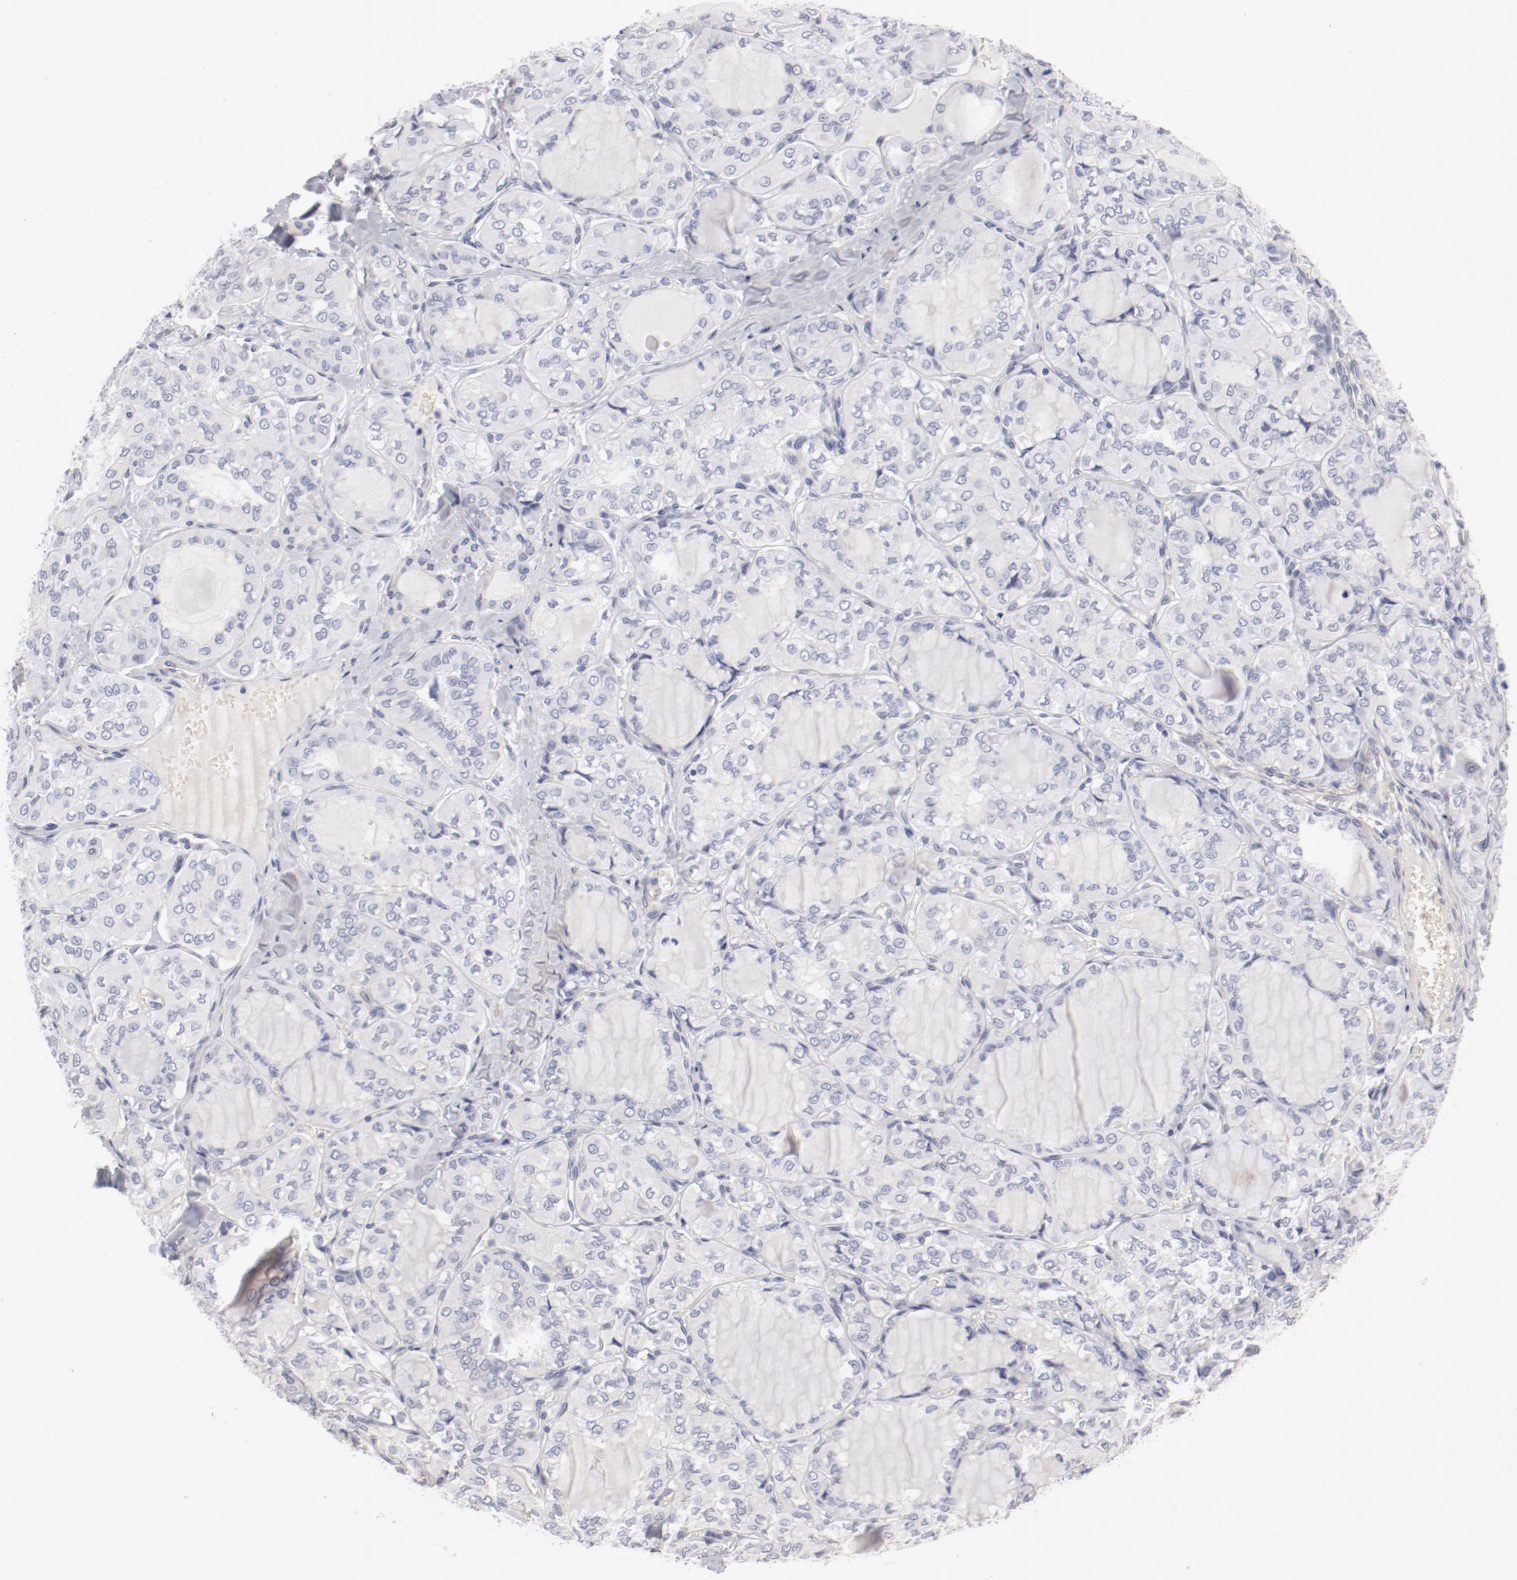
{"staining": {"intensity": "negative", "quantity": "none", "location": "none"}, "tissue": "thyroid cancer", "cell_type": "Tumor cells", "image_type": "cancer", "snomed": [{"axis": "morphology", "description": "Papillary adenocarcinoma, NOS"}, {"axis": "topography", "description": "Thyroid gland"}], "caption": "The photomicrograph shows no staining of tumor cells in thyroid cancer. The staining is performed using DAB brown chromogen with nuclei counter-stained in using hematoxylin.", "gene": "LAX1", "patient": {"sex": "male", "age": 20}}